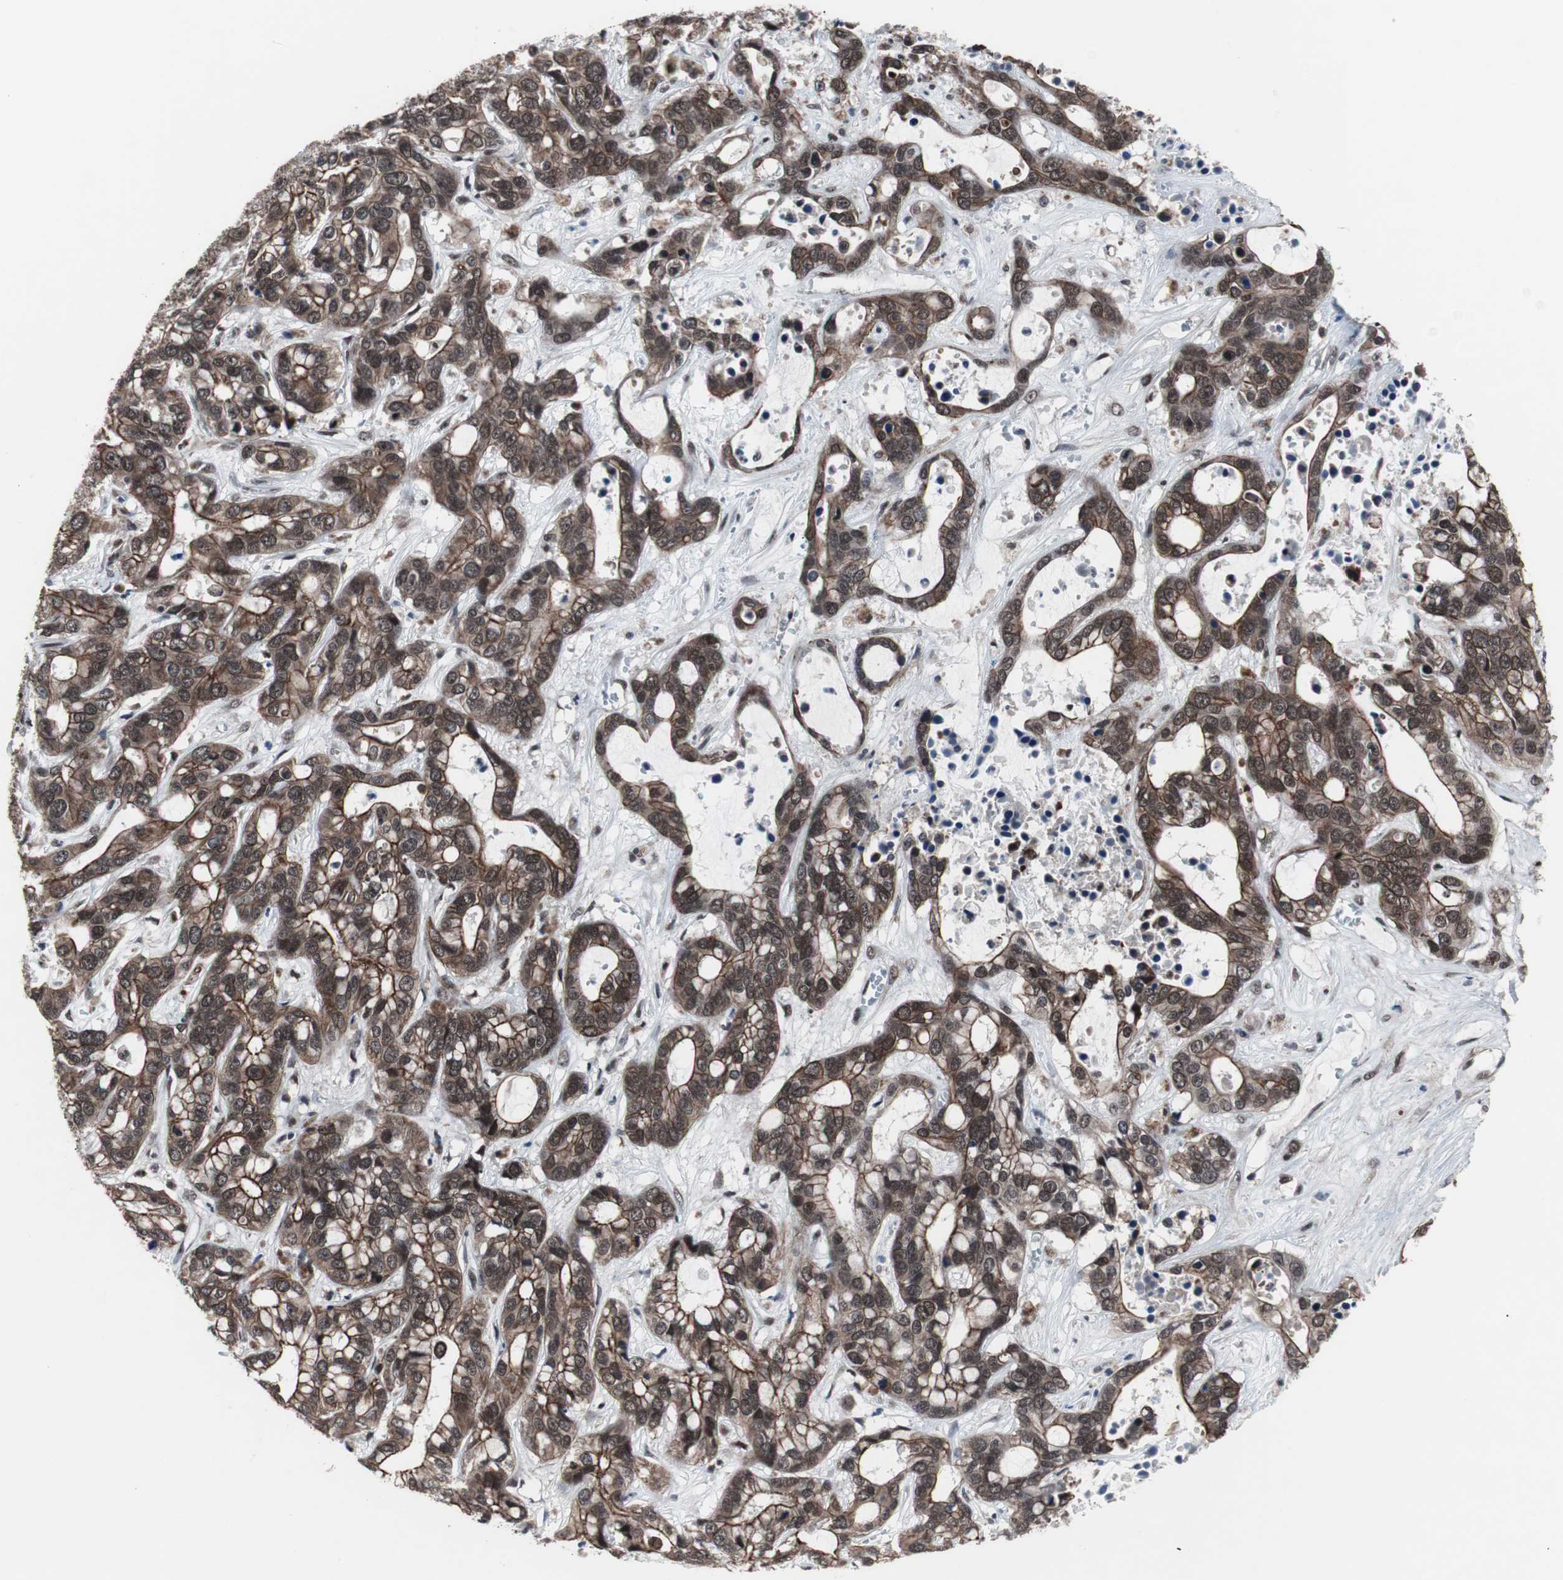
{"staining": {"intensity": "strong", "quantity": ">75%", "location": "cytoplasmic/membranous,nuclear"}, "tissue": "liver cancer", "cell_type": "Tumor cells", "image_type": "cancer", "snomed": [{"axis": "morphology", "description": "Cholangiocarcinoma"}, {"axis": "topography", "description": "Liver"}], "caption": "The photomicrograph shows immunohistochemical staining of liver cancer. There is strong cytoplasmic/membranous and nuclear expression is present in about >75% of tumor cells. (brown staining indicates protein expression, while blue staining denotes nuclei).", "gene": "GTF2F2", "patient": {"sex": "female", "age": 65}}